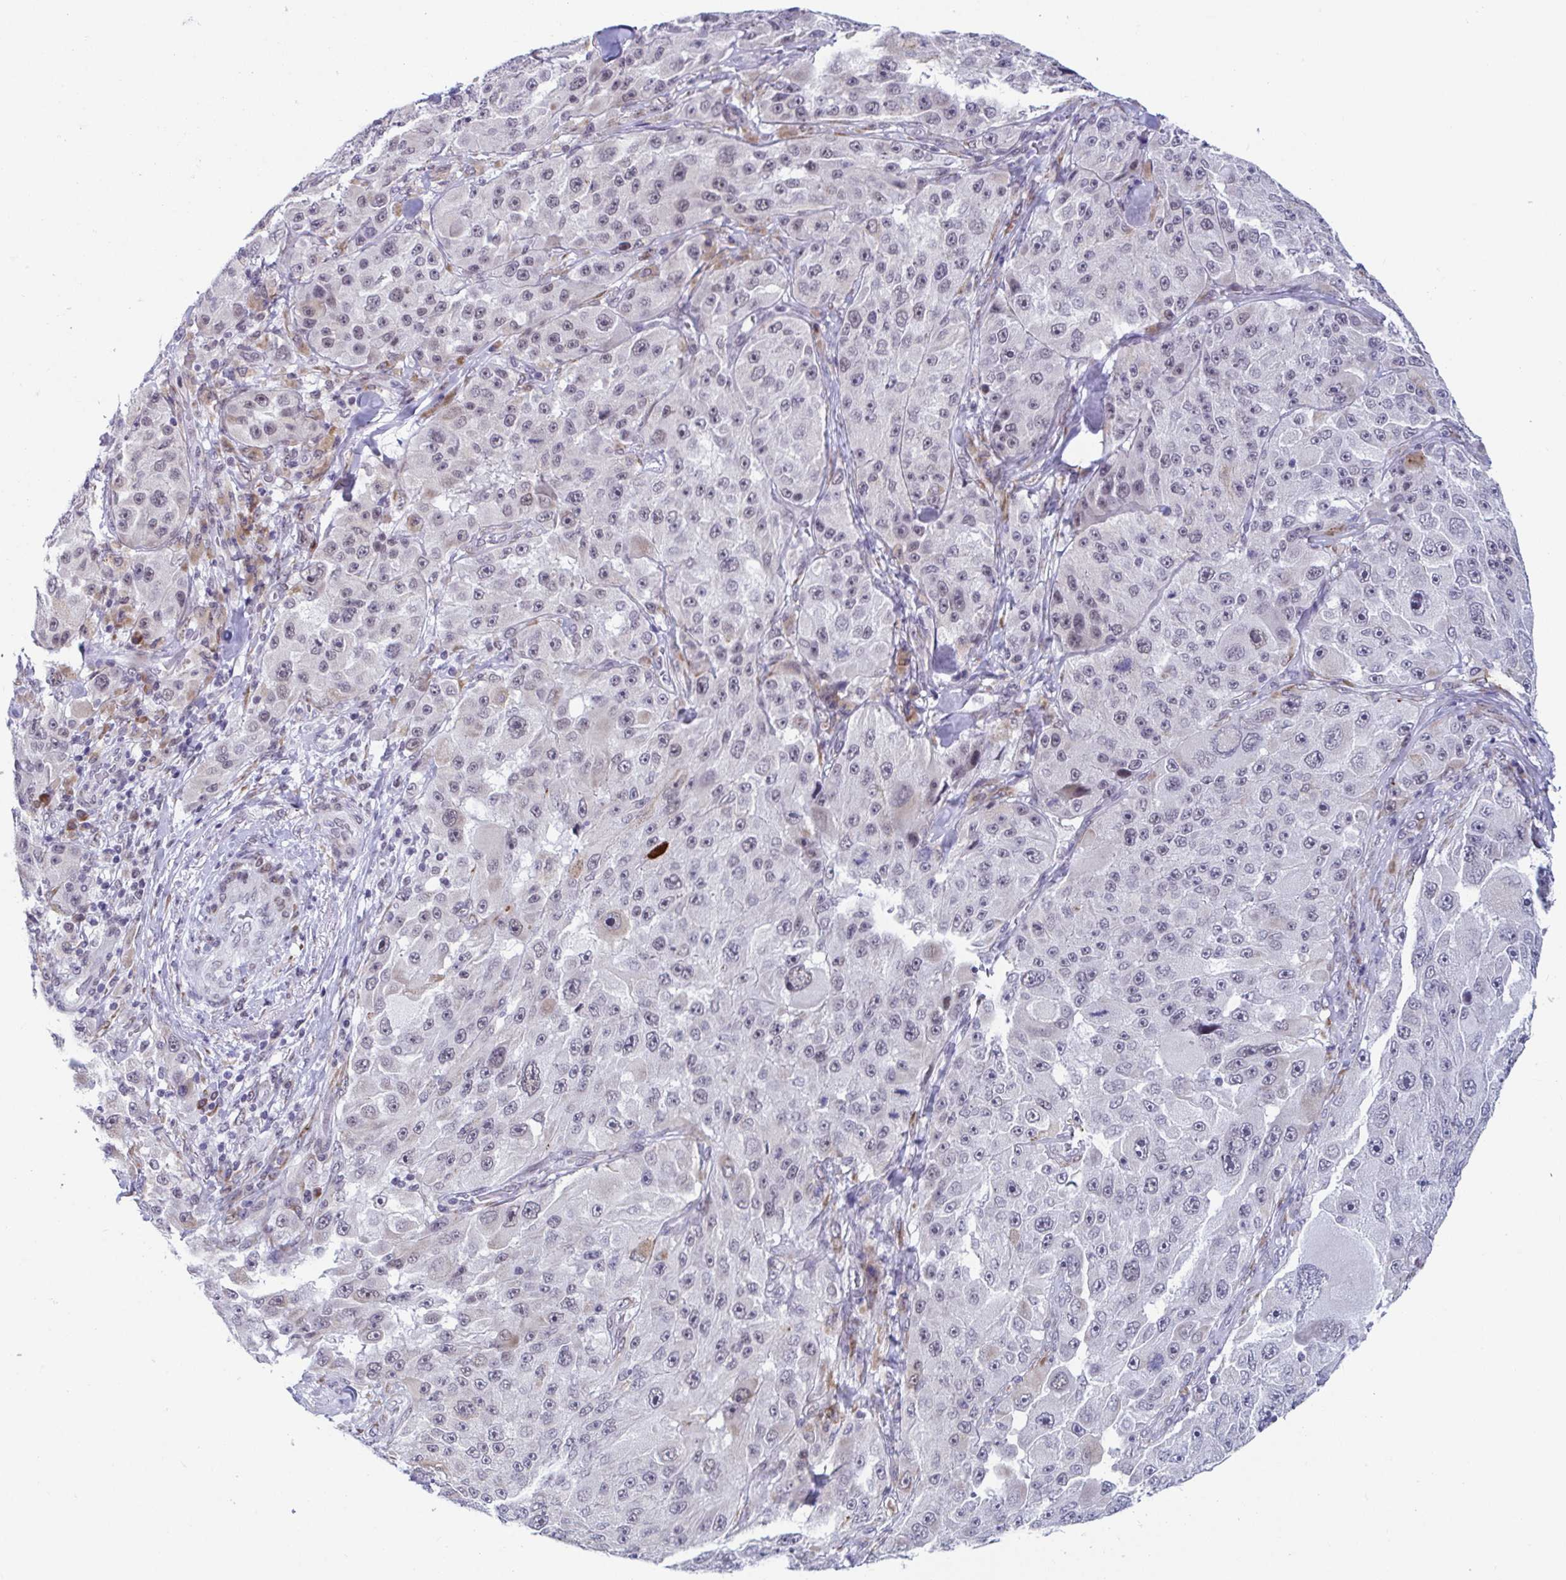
{"staining": {"intensity": "negative", "quantity": "none", "location": "none"}, "tissue": "melanoma", "cell_type": "Tumor cells", "image_type": "cancer", "snomed": [{"axis": "morphology", "description": "Malignant melanoma, Metastatic site"}, {"axis": "topography", "description": "Lymph node"}], "caption": "Immunohistochemistry of human melanoma exhibits no expression in tumor cells.", "gene": "WDR72", "patient": {"sex": "male", "age": 62}}